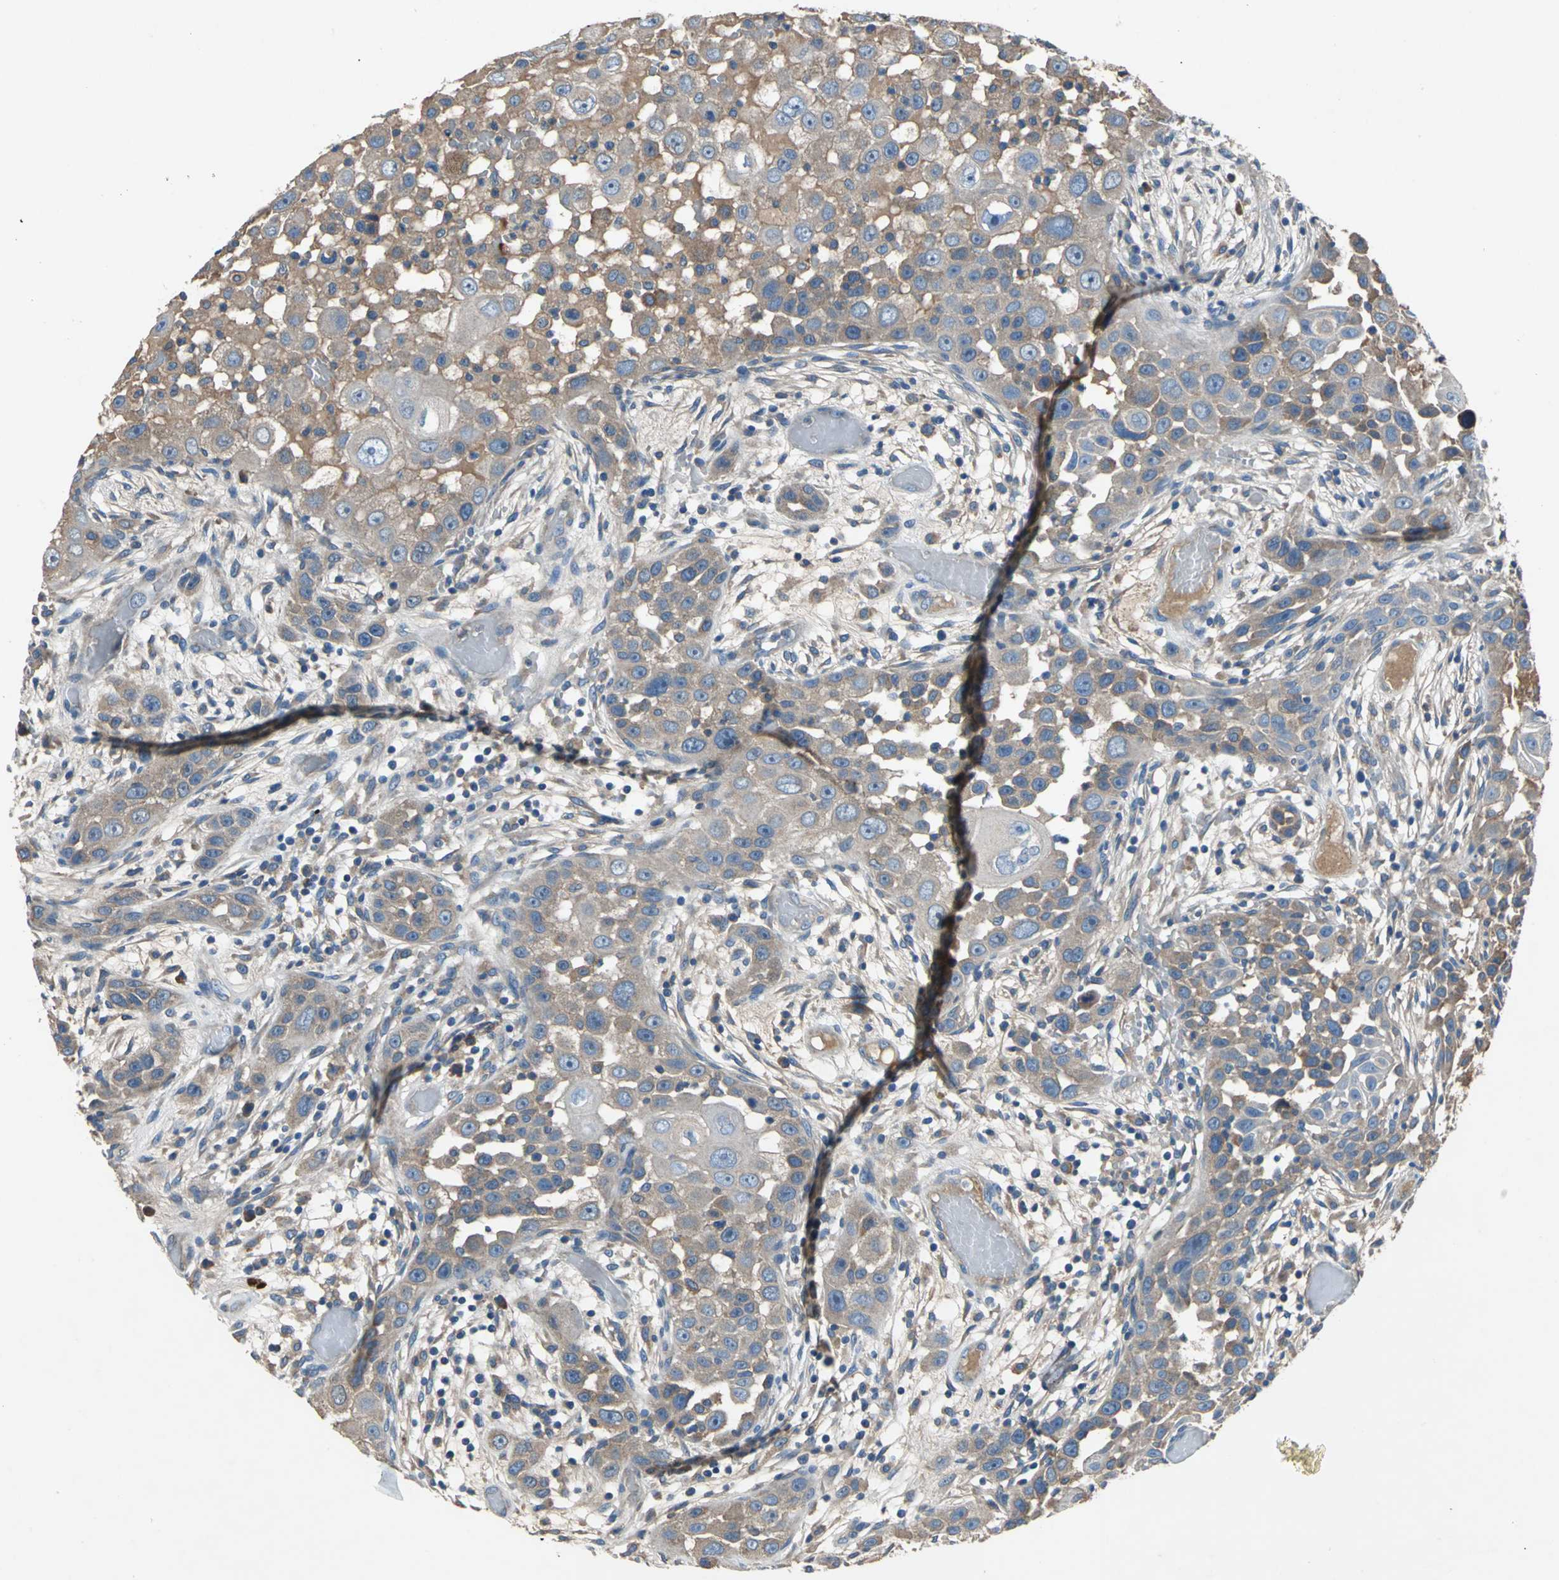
{"staining": {"intensity": "moderate", "quantity": ">75%", "location": "cytoplasmic/membranous"}, "tissue": "head and neck cancer", "cell_type": "Tumor cells", "image_type": "cancer", "snomed": [{"axis": "morphology", "description": "Carcinoma, NOS"}, {"axis": "topography", "description": "Head-Neck"}], "caption": "Immunohistochemistry image of human head and neck cancer (carcinoma) stained for a protein (brown), which exhibits medium levels of moderate cytoplasmic/membranous positivity in about >75% of tumor cells.", "gene": "HEPH", "patient": {"sex": "male", "age": 87}}